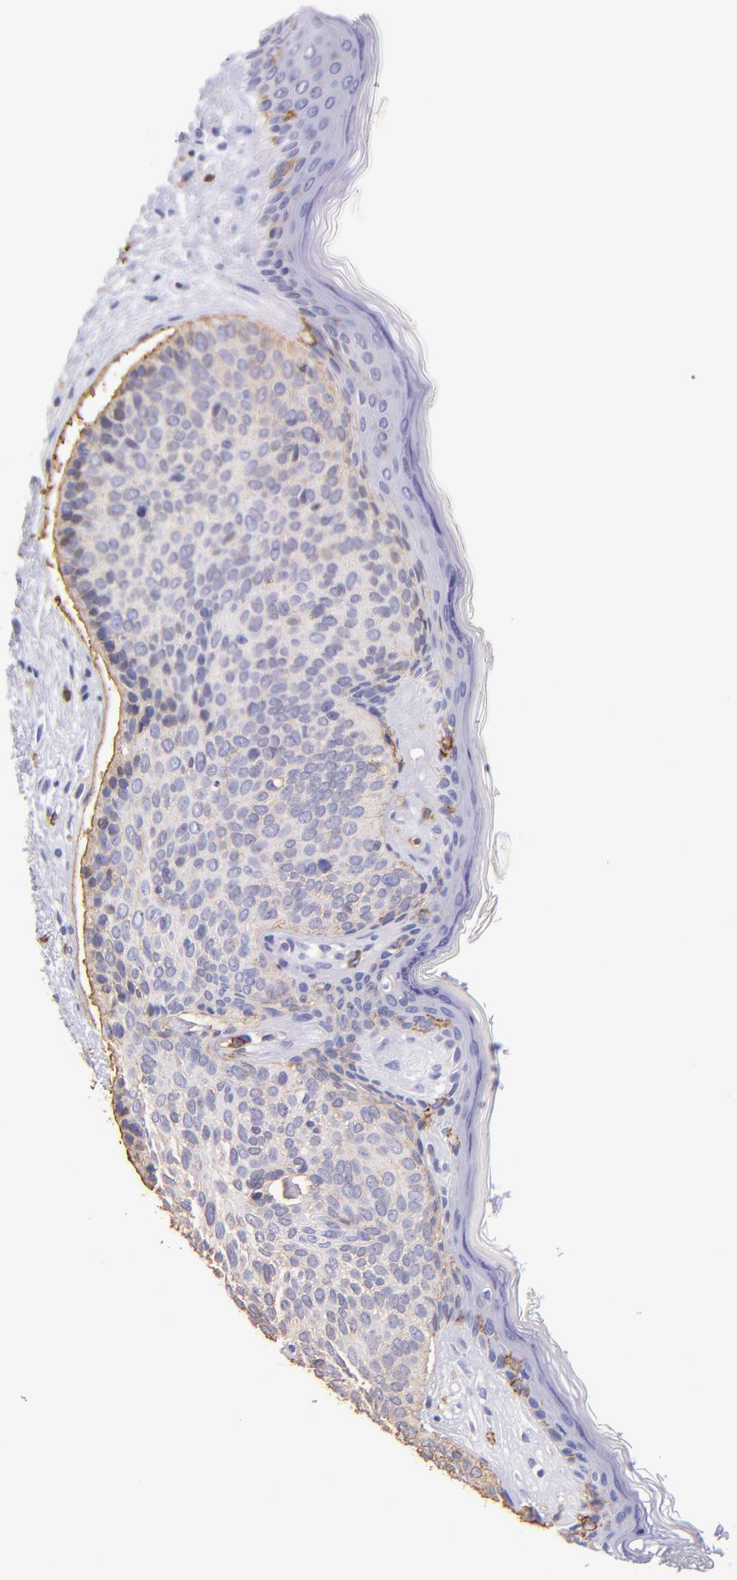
{"staining": {"intensity": "weak", "quantity": "<25%", "location": "cytoplasmic/membranous"}, "tissue": "skin cancer", "cell_type": "Tumor cells", "image_type": "cancer", "snomed": [{"axis": "morphology", "description": "Basal cell carcinoma"}, {"axis": "topography", "description": "Skin"}], "caption": "An image of skin cancer stained for a protein demonstrates no brown staining in tumor cells.", "gene": "SPN", "patient": {"sex": "female", "age": 78}}